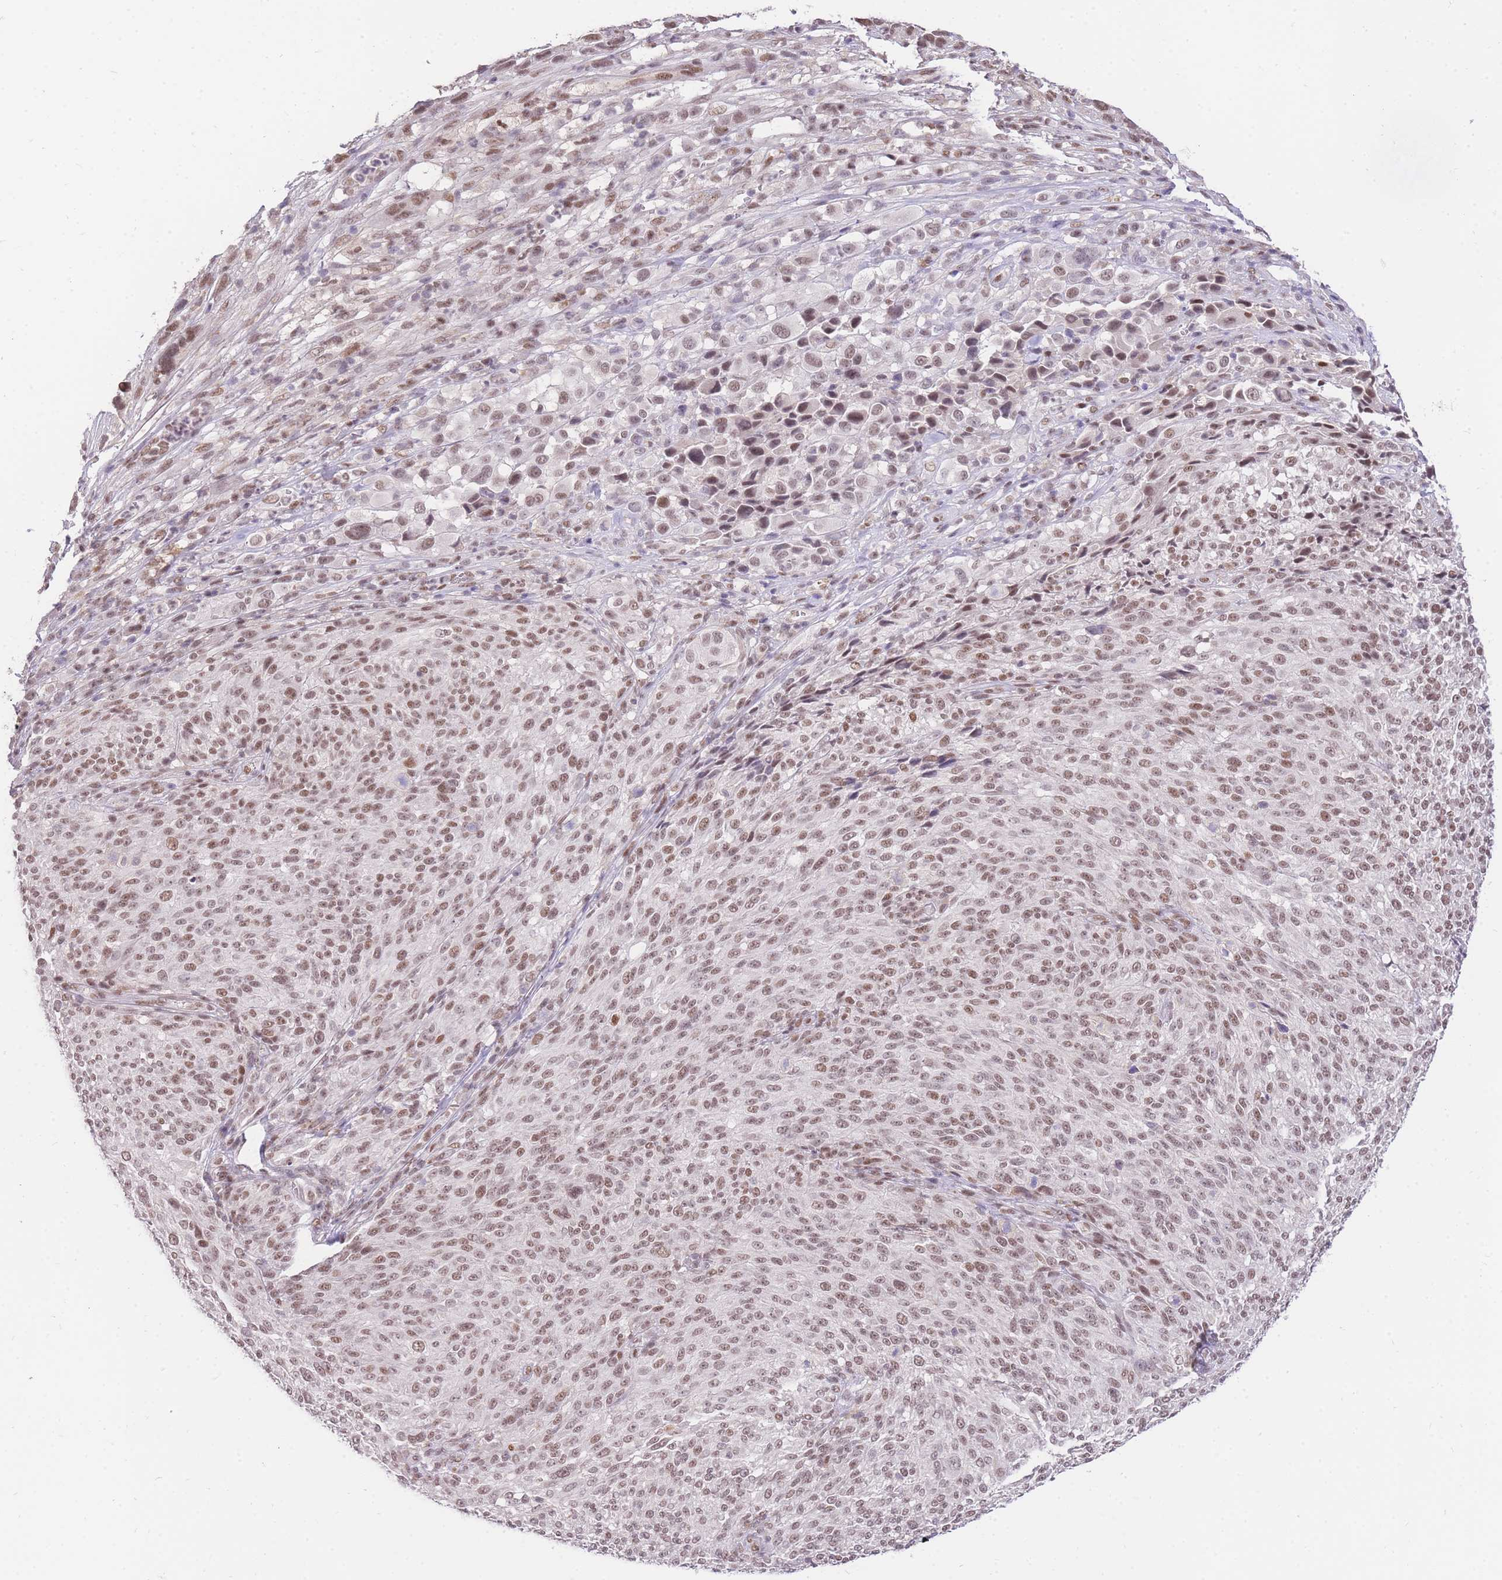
{"staining": {"intensity": "moderate", "quantity": ">75%", "location": "nuclear"}, "tissue": "melanoma", "cell_type": "Tumor cells", "image_type": "cancer", "snomed": [{"axis": "morphology", "description": "Malignant melanoma, NOS"}, {"axis": "topography", "description": "Skin of trunk"}], "caption": "Human malignant melanoma stained with a brown dye displays moderate nuclear positive staining in about >75% of tumor cells.", "gene": "UBXN7", "patient": {"sex": "male", "age": 71}}